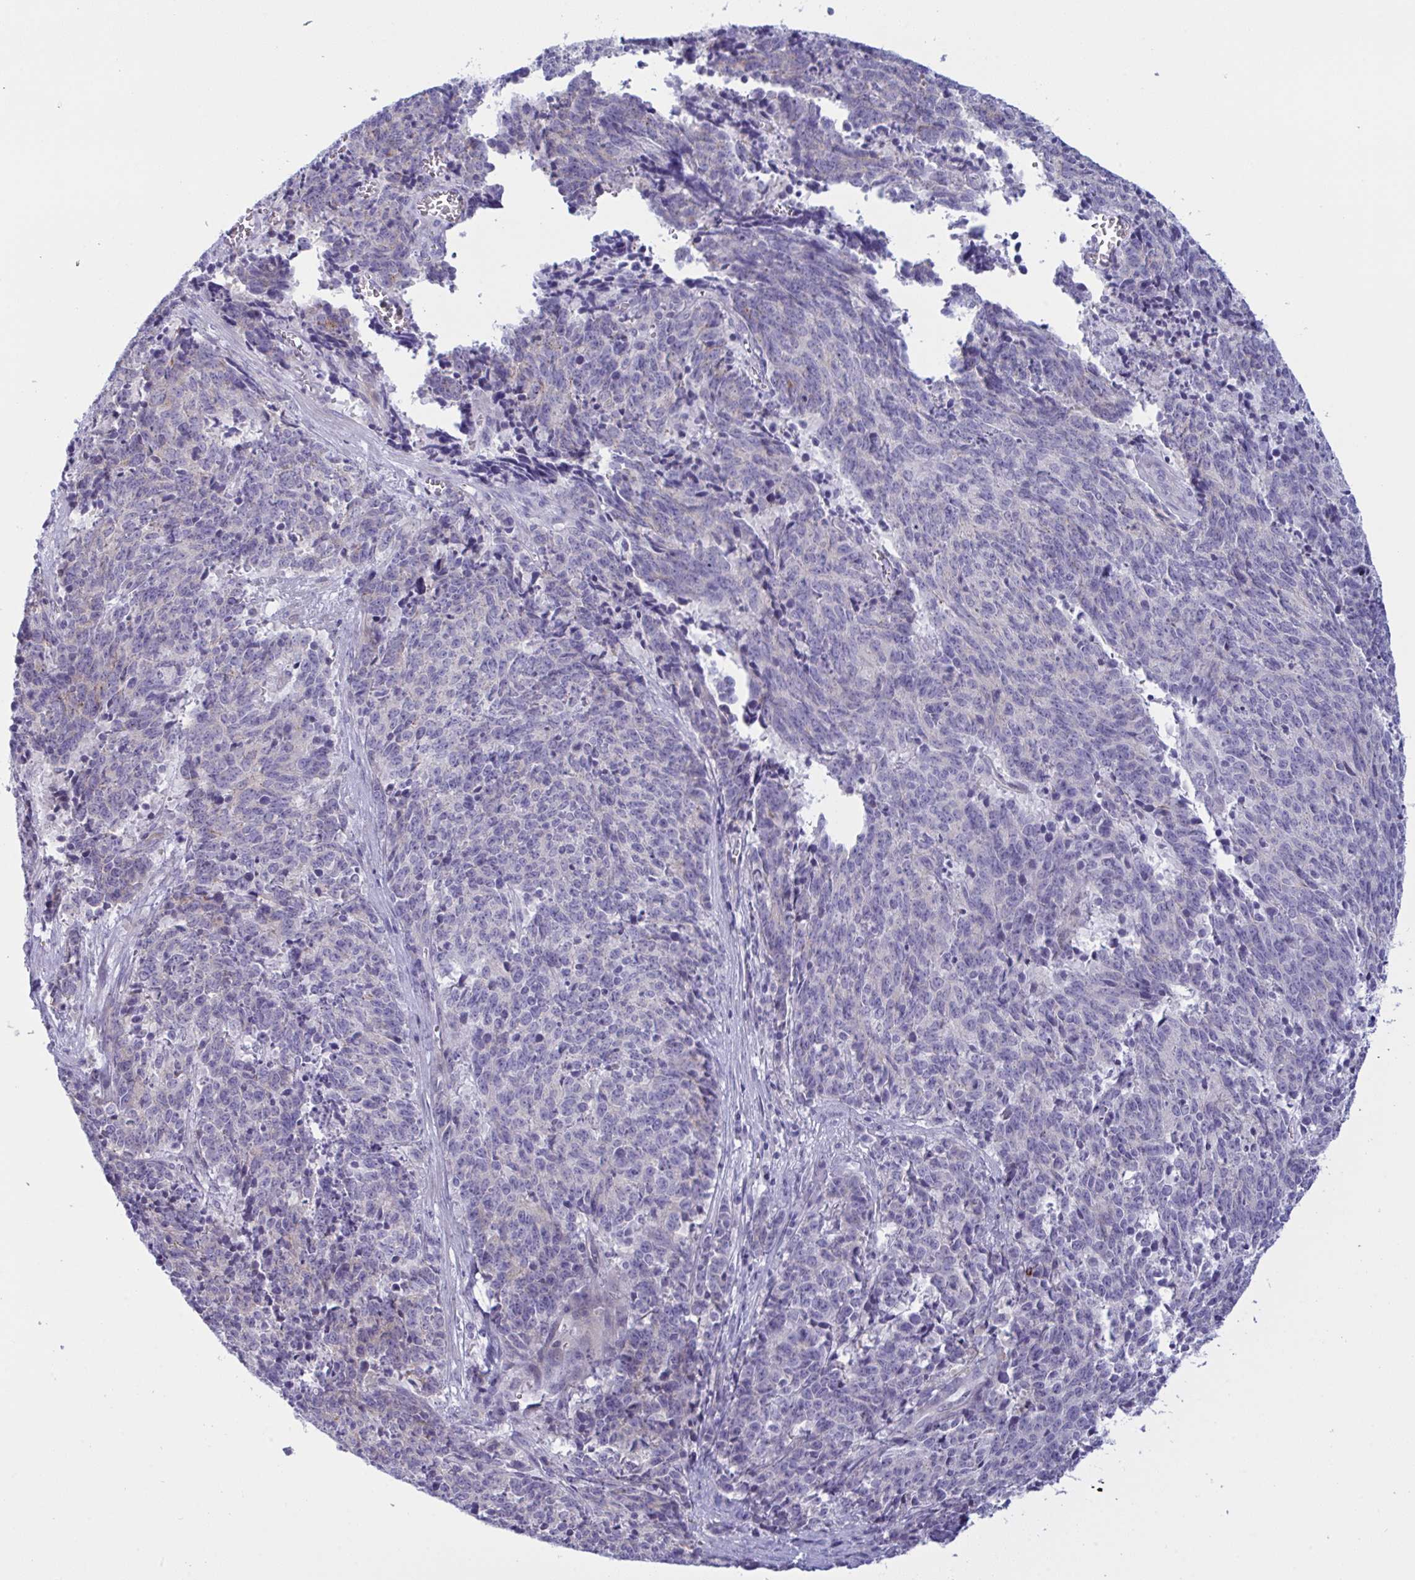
{"staining": {"intensity": "negative", "quantity": "none", "location": "none"}, "tissue": "cervical cancer", "cell_type": "Tumor cells", "image_type": "cancer", "snomed": [{"axis": "morphology", "description": "Squamous cell carcinoma, NOS"}, {"axis": "topography", "description": "Cervix"}], "caption": "This is an IHC image of cervical cancer. There is no expression in tumor cells.", "gene": "ZNF684", "patient": {"sex": "female", "age": 29}}